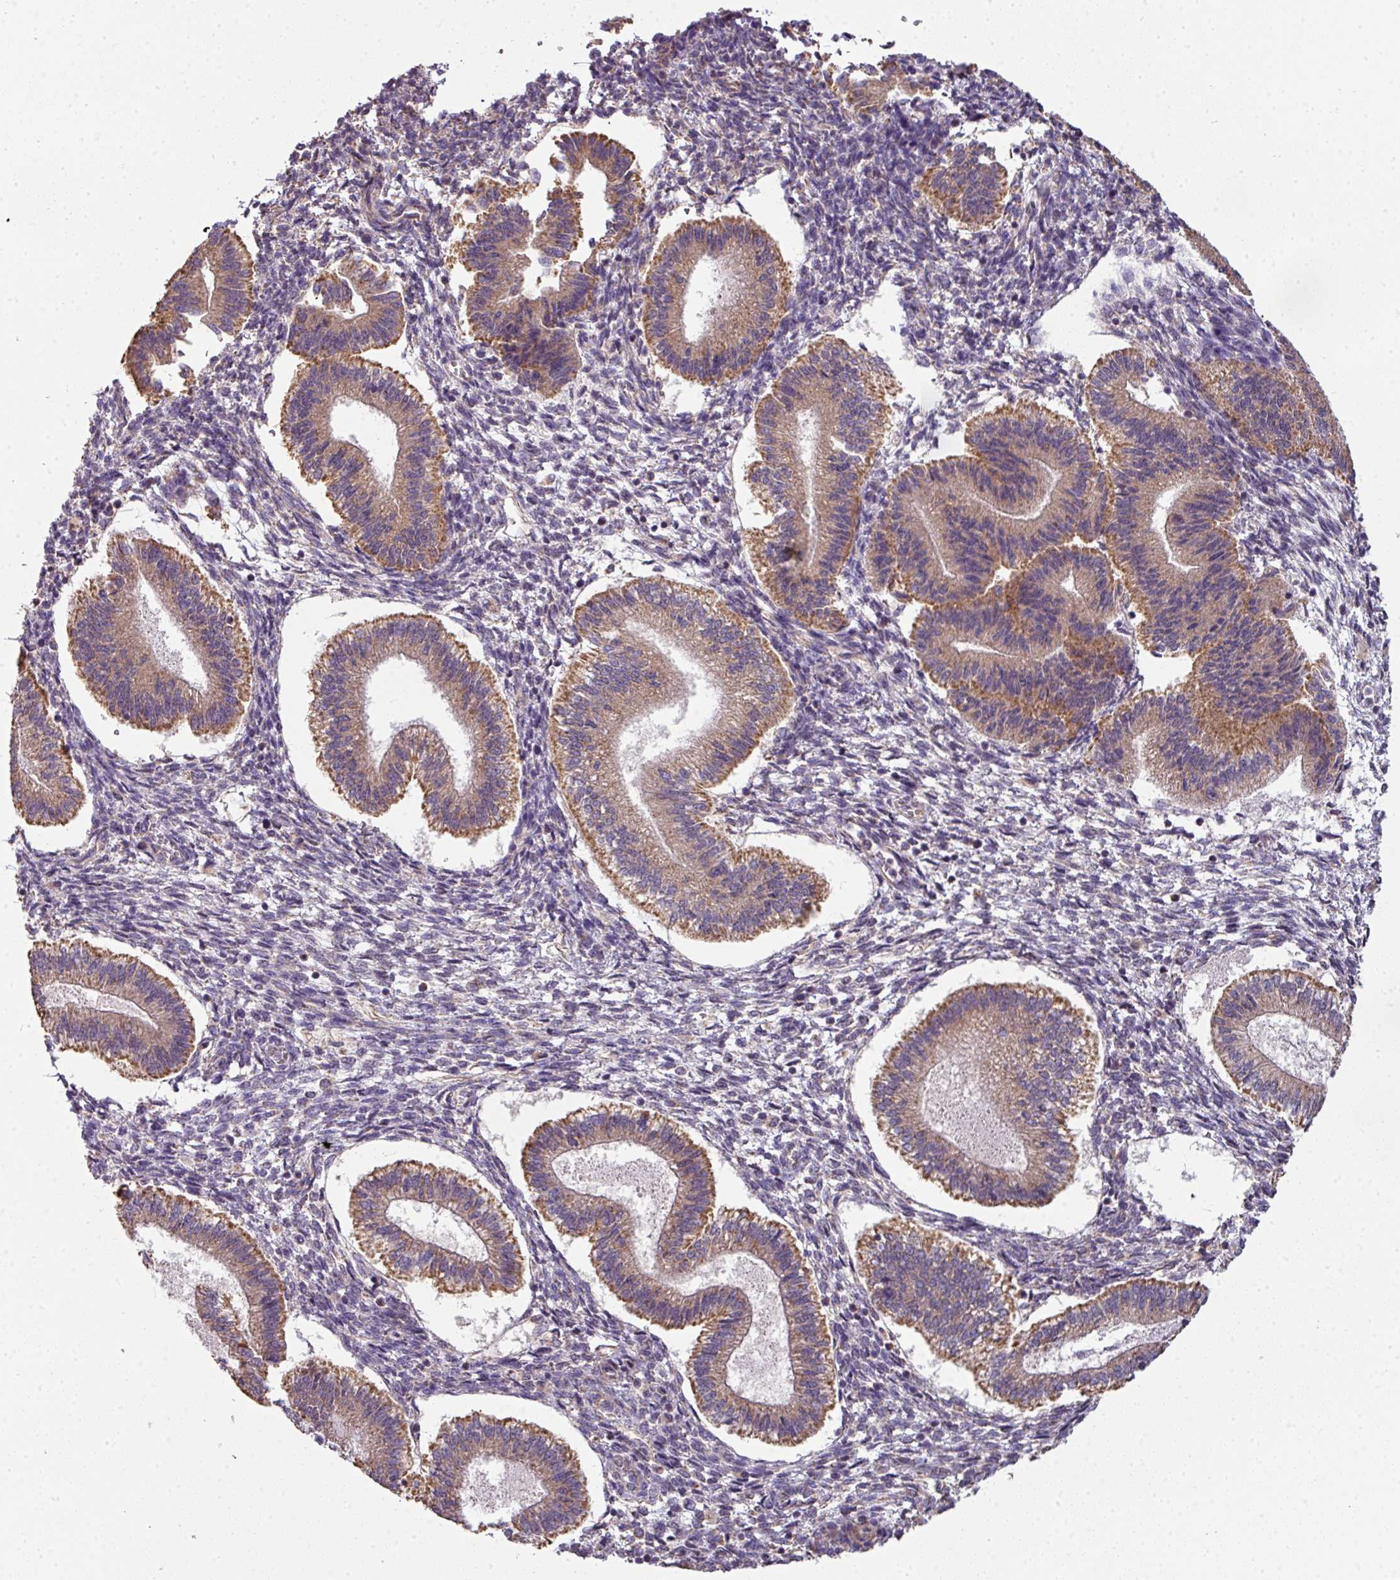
{"staining": {"intensity": "negative", "quantity": "none", "location": "none"}, "tissue": "endometrium", "cell_type": "Cells in endometrial stroma", "image_type": "normal", "snomed": [{"axis": "morphology", "description": "Normal tissue, NOS"}, {"axis": "topography", "description": "Endometrium"}], "caption": "Endometrium was stained to show a protein in brown. There is no significant staining in cells in endometrial stroma. (IHC, brightfield microscopy, high magnification).", "gene": "PALS2", "patient": {"sex": "female", "age": 25}}